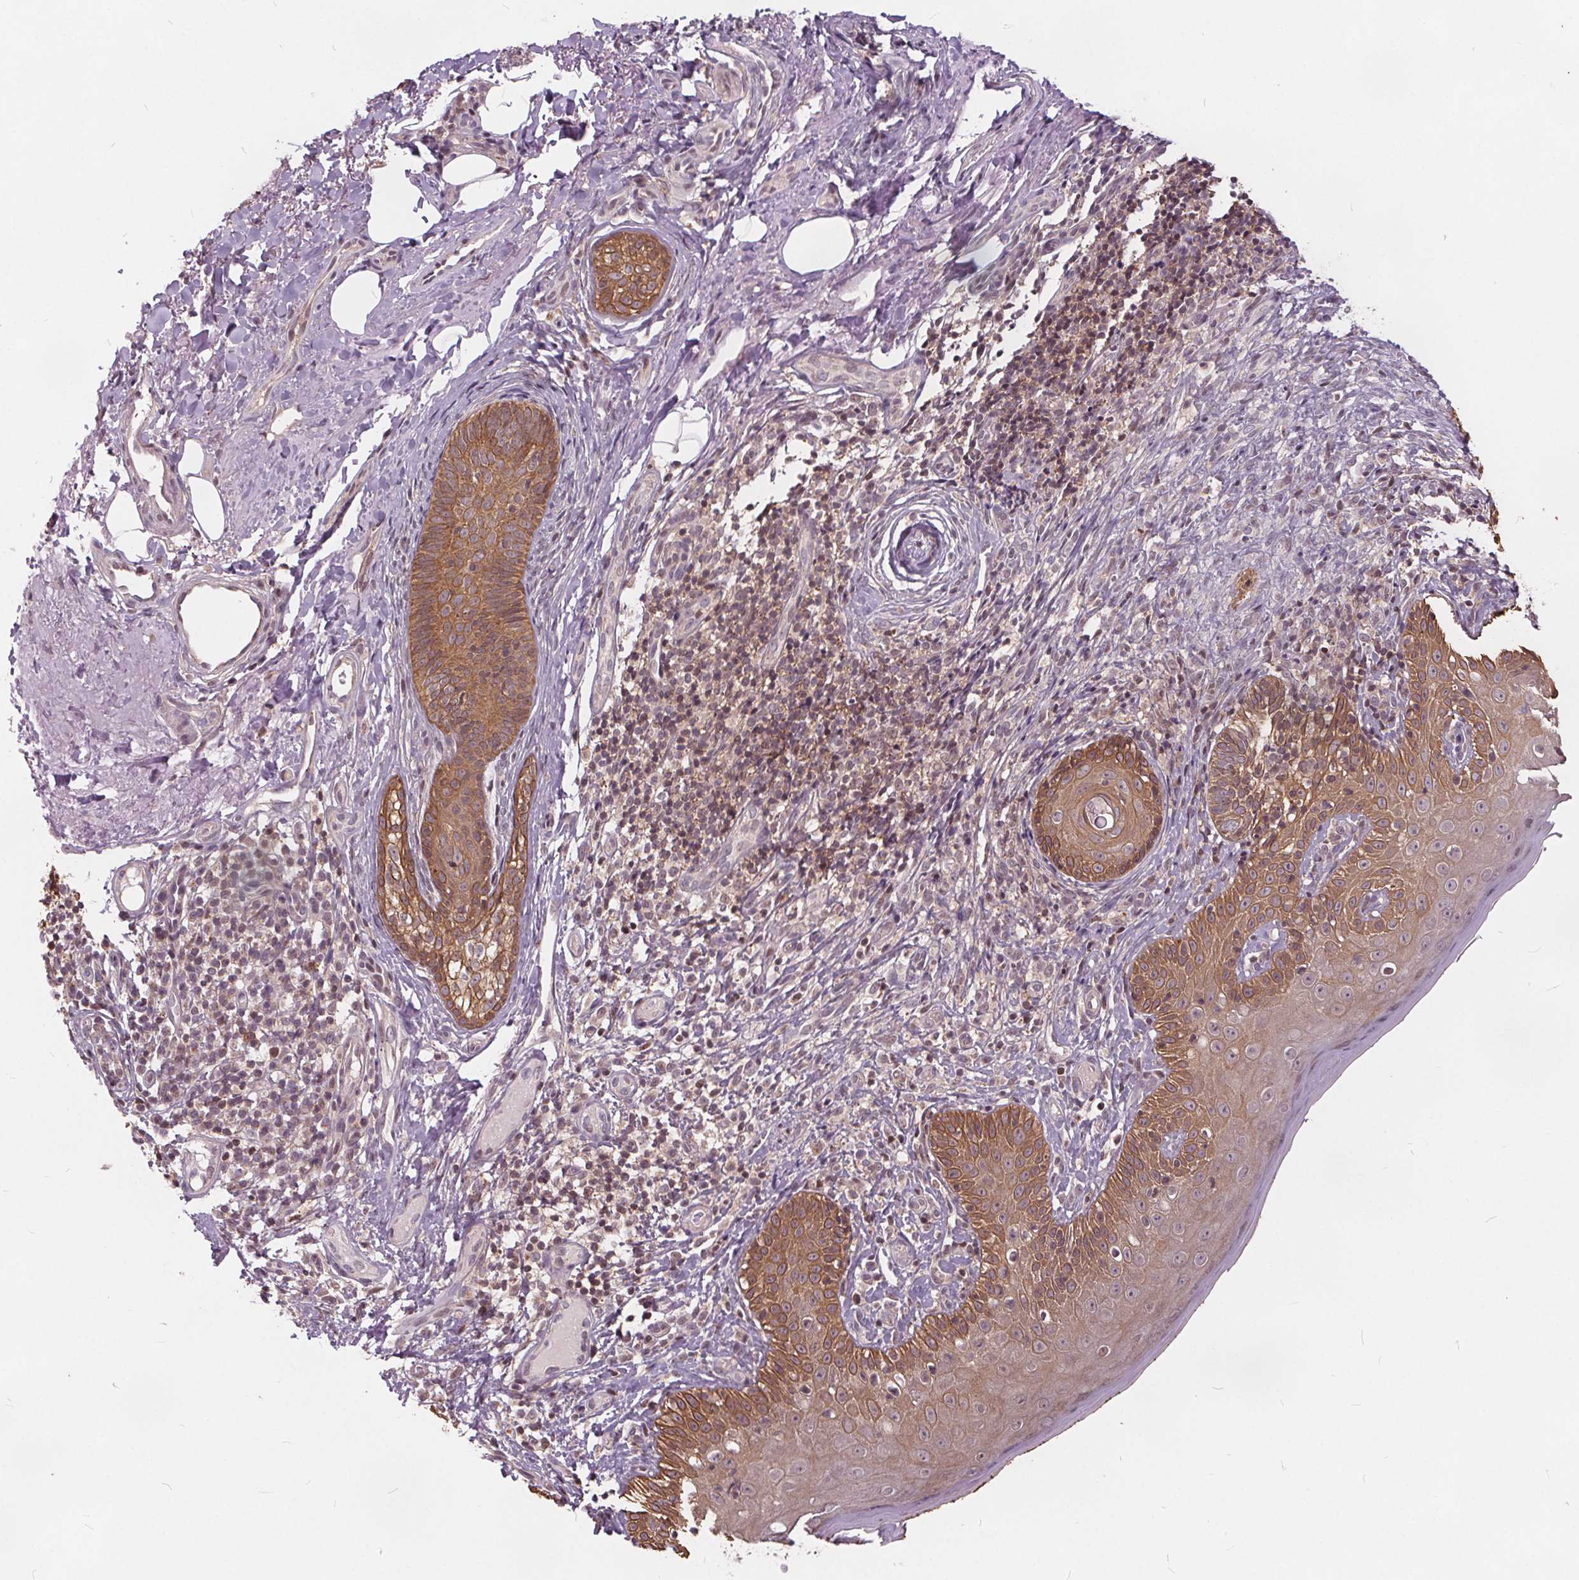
{"staining": {"intensity": "moderate", "quantity": ">75%", "location": "cytoplasmic/membranous"}, "tissue": "skin cancer", "cell_type": "Tumor cells", "image_type": "cancer", "snomed": [{"axis": "morphology", "description": "Normal tissue, NOS"}, {"axis": "morphology", "description": "Basal cell carcinoma"}, {"axis": "topography", "description": "Skin"}], "caption": "Immunohistochemistry (IHC) histopathology image of basal cell carcinoma (skin) stained for a protein (brown), which displays medium levels of moderate cytoplasmic/membranous positivity in approximately >75% of tumor cells.", "gene": "HIF1AN", "patient": {"sex": "male", "age": 68}}